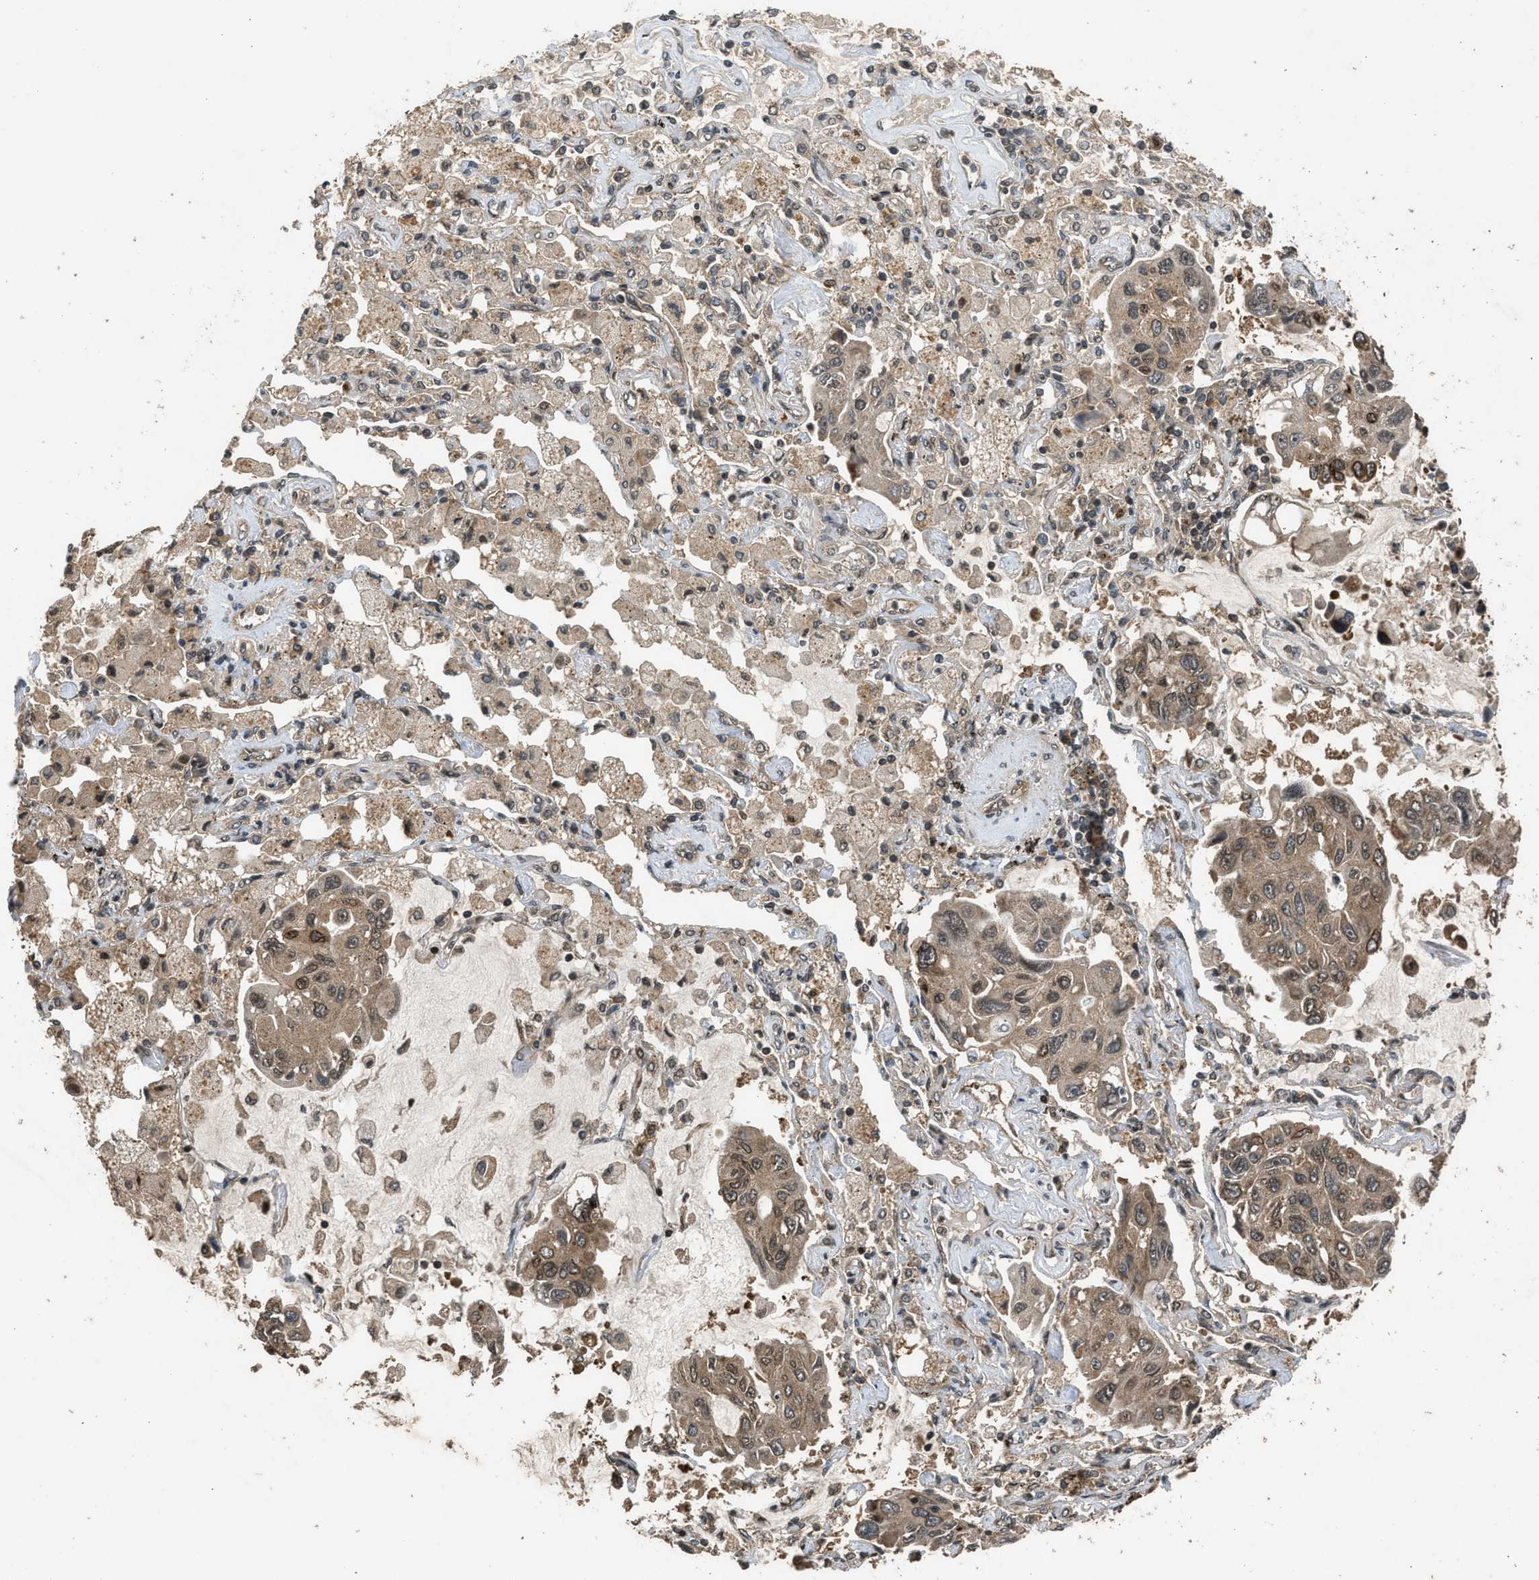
{"staining": {"intensity": "strong", "quantity": ">75%", "location": "cytoplasmic/membranous,nuclear"}, "tissue": "lung cancer", "cell_type": "Tumor cells", "image_type": "cancer", "snomed": [{"axis": "morphology", "description": "Adenocarcinoma, NOS"}, {"axis": "topography", "description": "Lung"}], "caption": "This image displays adenocarcinoma (lung) stained with immunohistochemistry to label a protein in brown. The cytoplasmic/membranous and nuclear of tumor cells show strong positivity for the protein. Nuclei are counter-stained blue.", "gene": "TXNL1", "patient": {"sex": "male", "age": 64}}